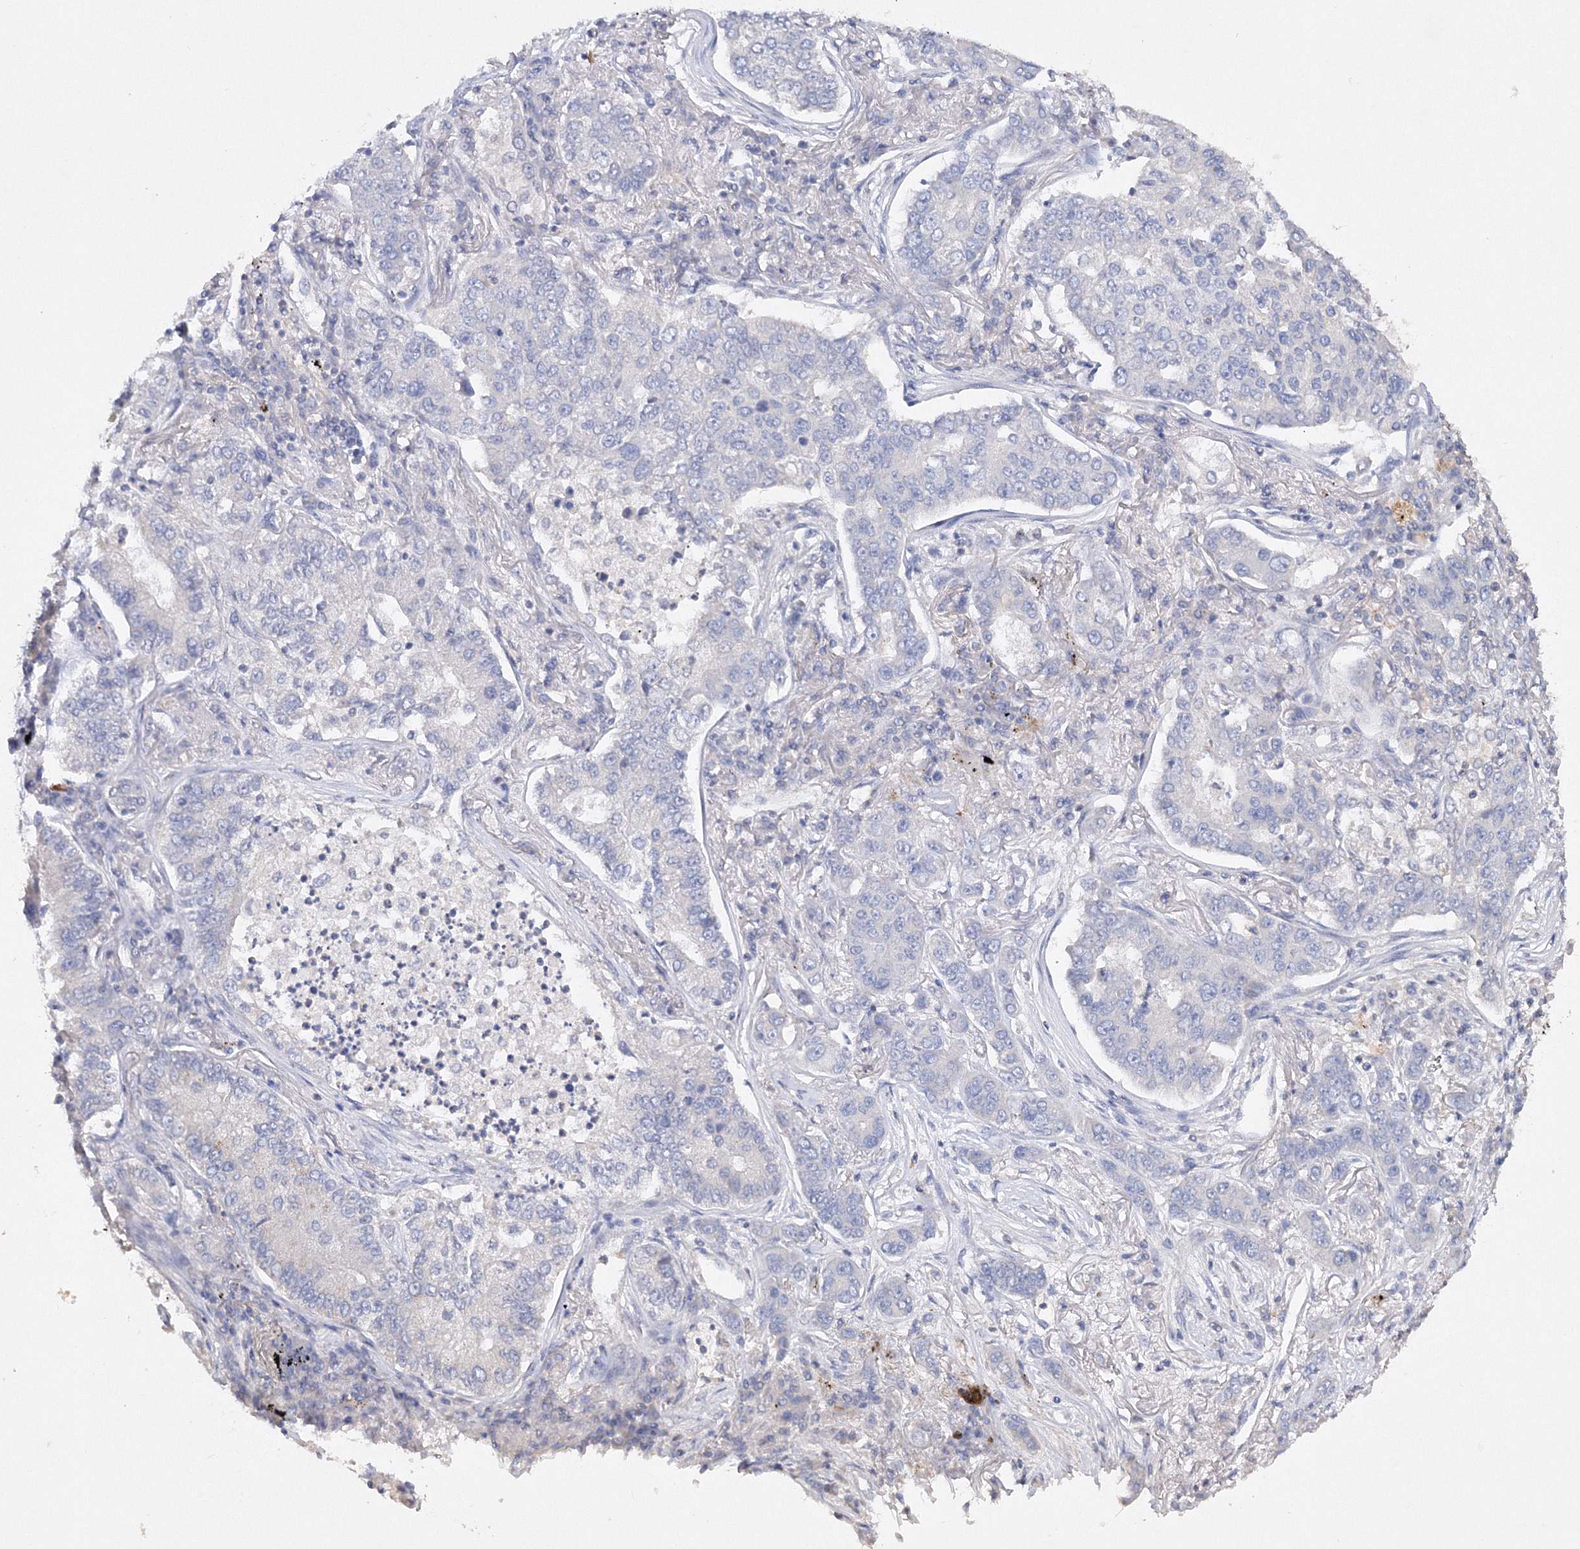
{"staining": {"intensity": "negative", "quantity": "none", "location": "none"}, "tissue": "lung cancer", "cell_type": "Tumor cells", "image_type": "cancer", "snomed": [{"axis": "morphology", "description": "Adenocarcinoma, NOS"}, {"axis": "topography", "description": "Lung"}], "caption": "Immunohistochemistry (IHC) photomicrograph of neoplastic tissue: human lung cancer stained with DAB (3,3'-diaminobenzidine) shows no significant protein staining in tumor cells.", "gene": "GLS", "patient": {"sex": "male", "age": 49}}